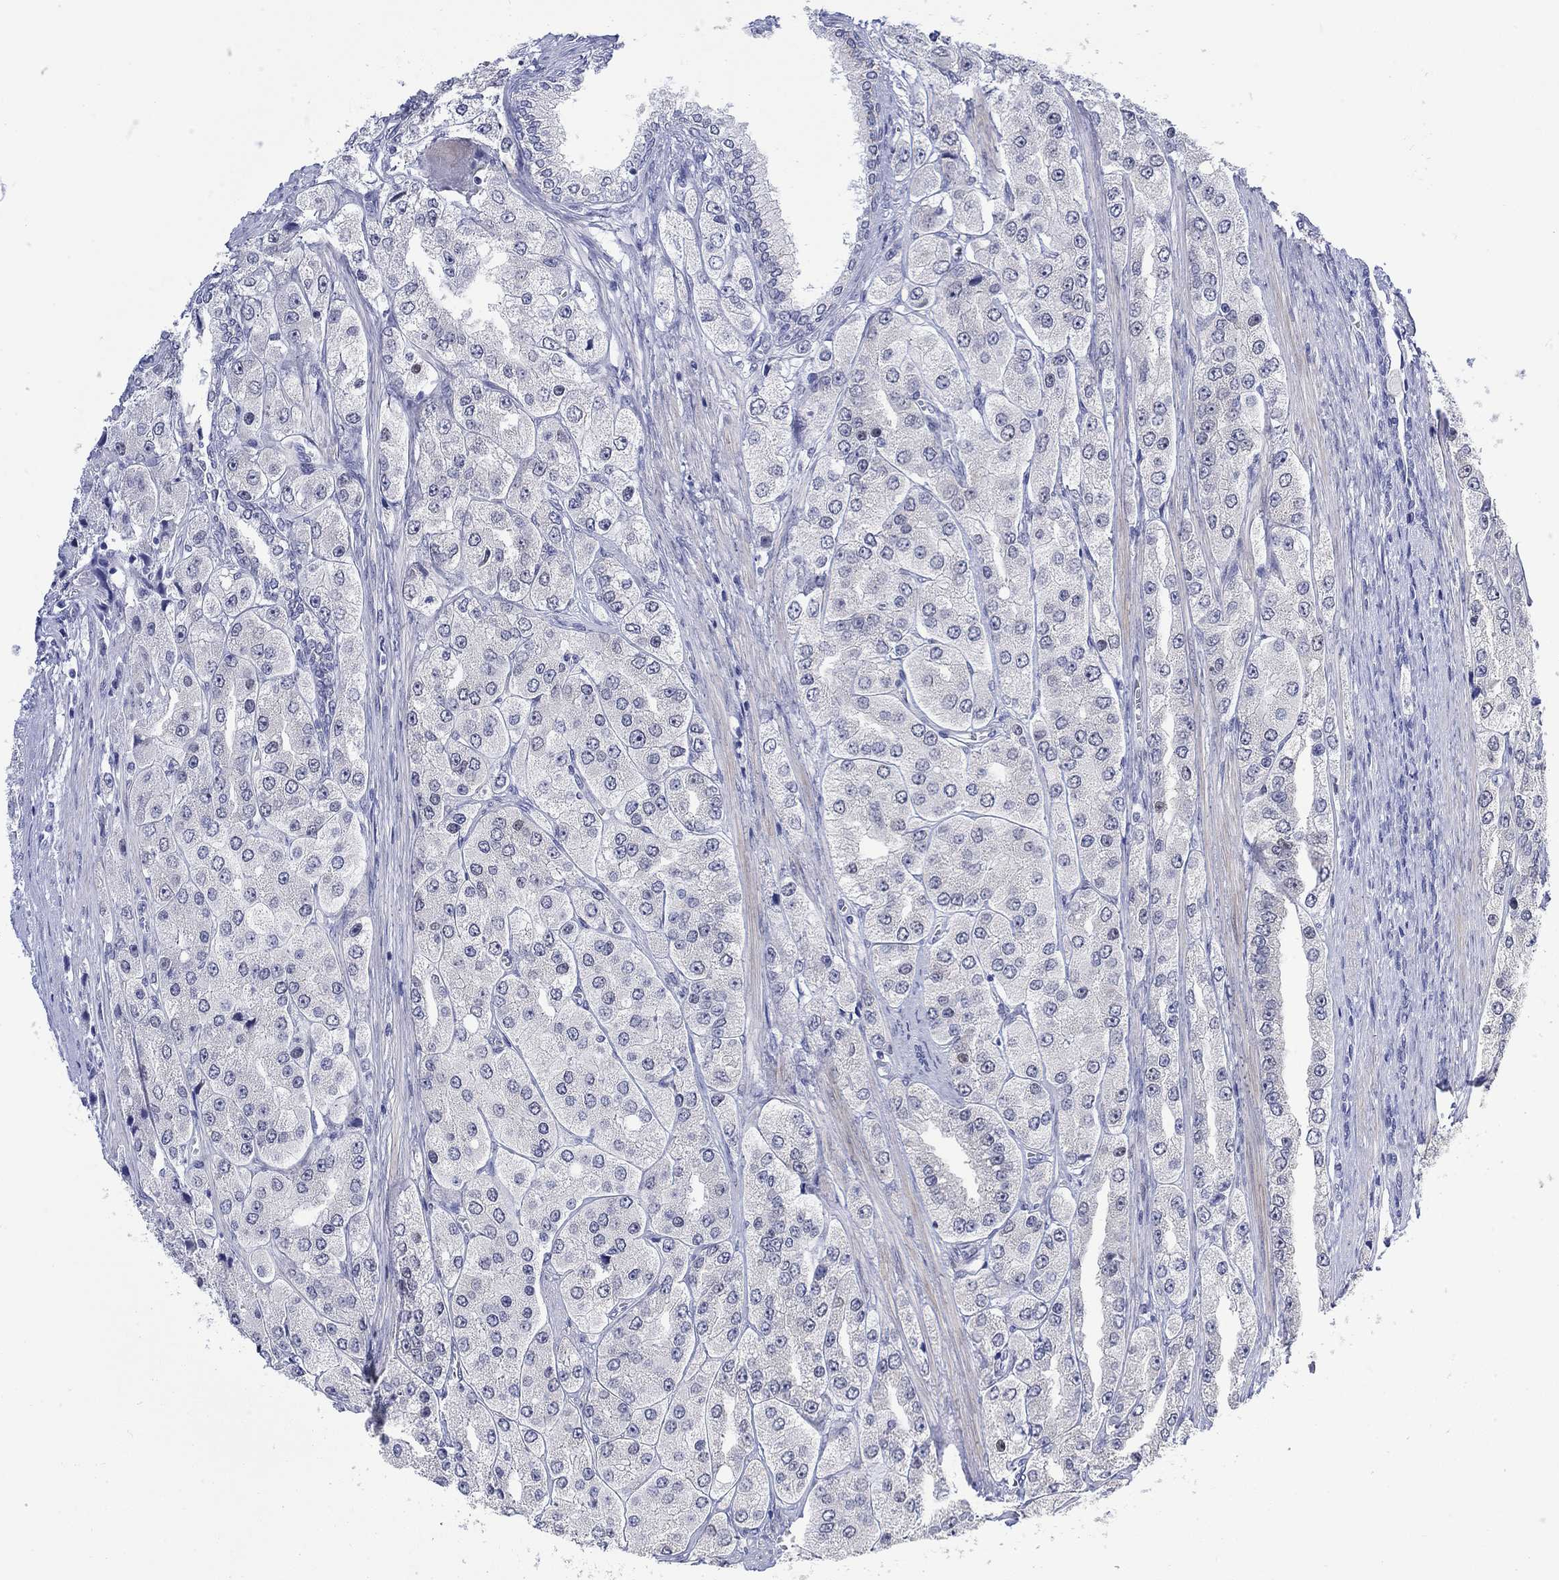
{"staining": {"intensity": "negative", "quantity": "none", "location": "none"}, "tissue": "prostate cancer", "cell_type": "Tumor cells", "image_type": "cancer", "snomed": [{"axis": "morphology", "description": "Adenocarcinoma, Low grade"}, {"axis": "topography", "description": "Prostate"}], "caption": "There is no significant expression in tumor cells of prostate low-grade adenocarcinoma.", "gene": "MSI1", "patient": {"sex": "male", "age": 69}}